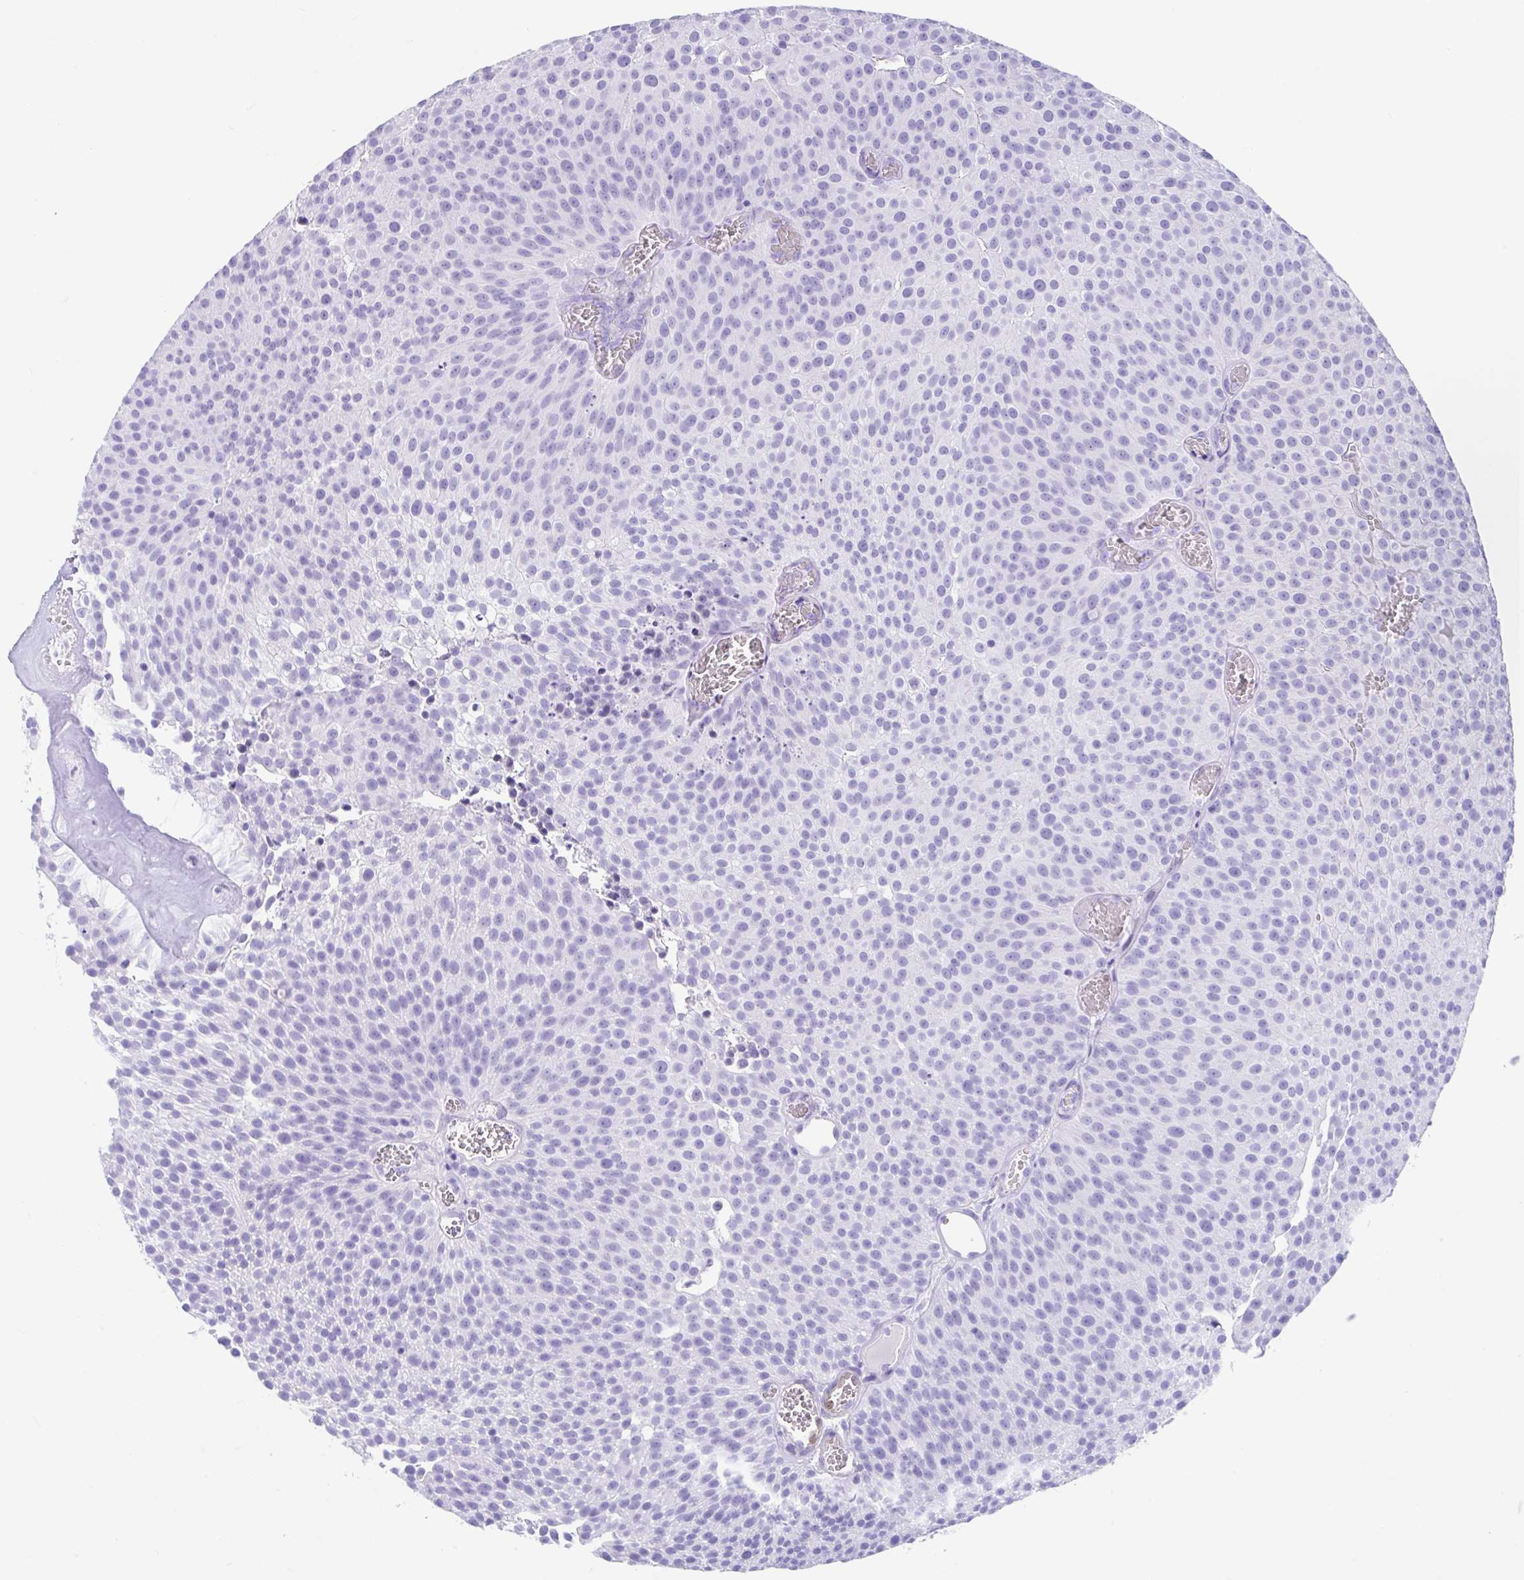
{"staining": {"intensity": "negative", "quantity": "none", "location": "none"}, "tissue": "urothelial cancer", "cell_type": "Tumor cells", "image_type": "cancer", "snomed": [{"axis": "morphology", "description": "Urothelial carcinoma, Low grade"}, {"axis": "topography", "description": "Urinary bladder"}], "caption": "Tumor cells are negative for brown protein staining in urothelial cancer. Nuclei are stained in blue.", "gene": "FAM107A", "patient": {"sex": "female", "age": 79}}